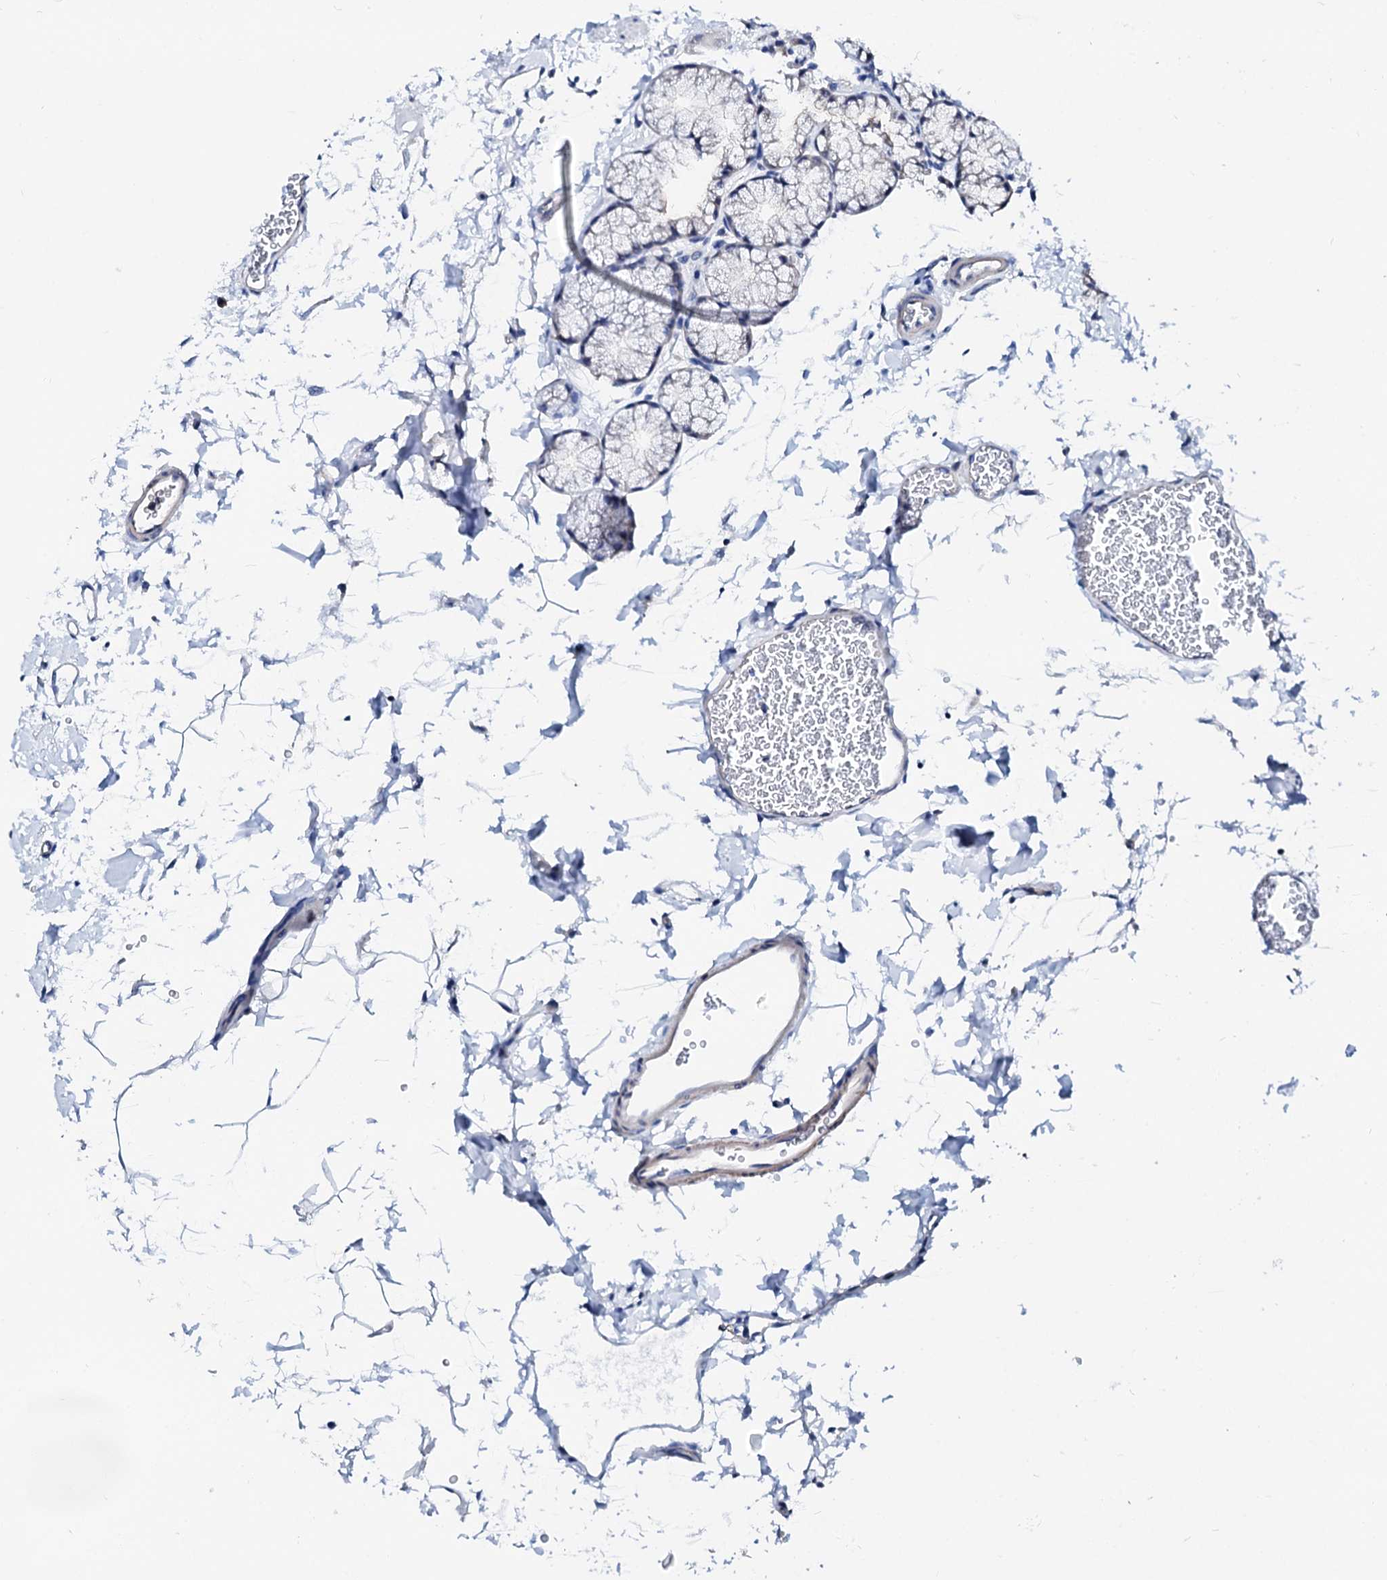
{"staining": {"intensity": "moderate", "quantity": "<25%", "location": "cytoplasmic/membranous"}, "tissue": "duodenum", "cell_type": "Glandular cells", "image_type": "normal", "snomed": [{"axis": "morphology", "description": "Normal tissue, NOS"}, {"axis": "topography", "description": "Duodenum"}], "caption": "Immunohistochemical staining of benign duodenum demonstrates low levels of moderate cytoplasmic/membranous expression in approximately <25% of glandular cells.", "gene": "CSN2", "patient": {"sex": "male", "age": 35}}